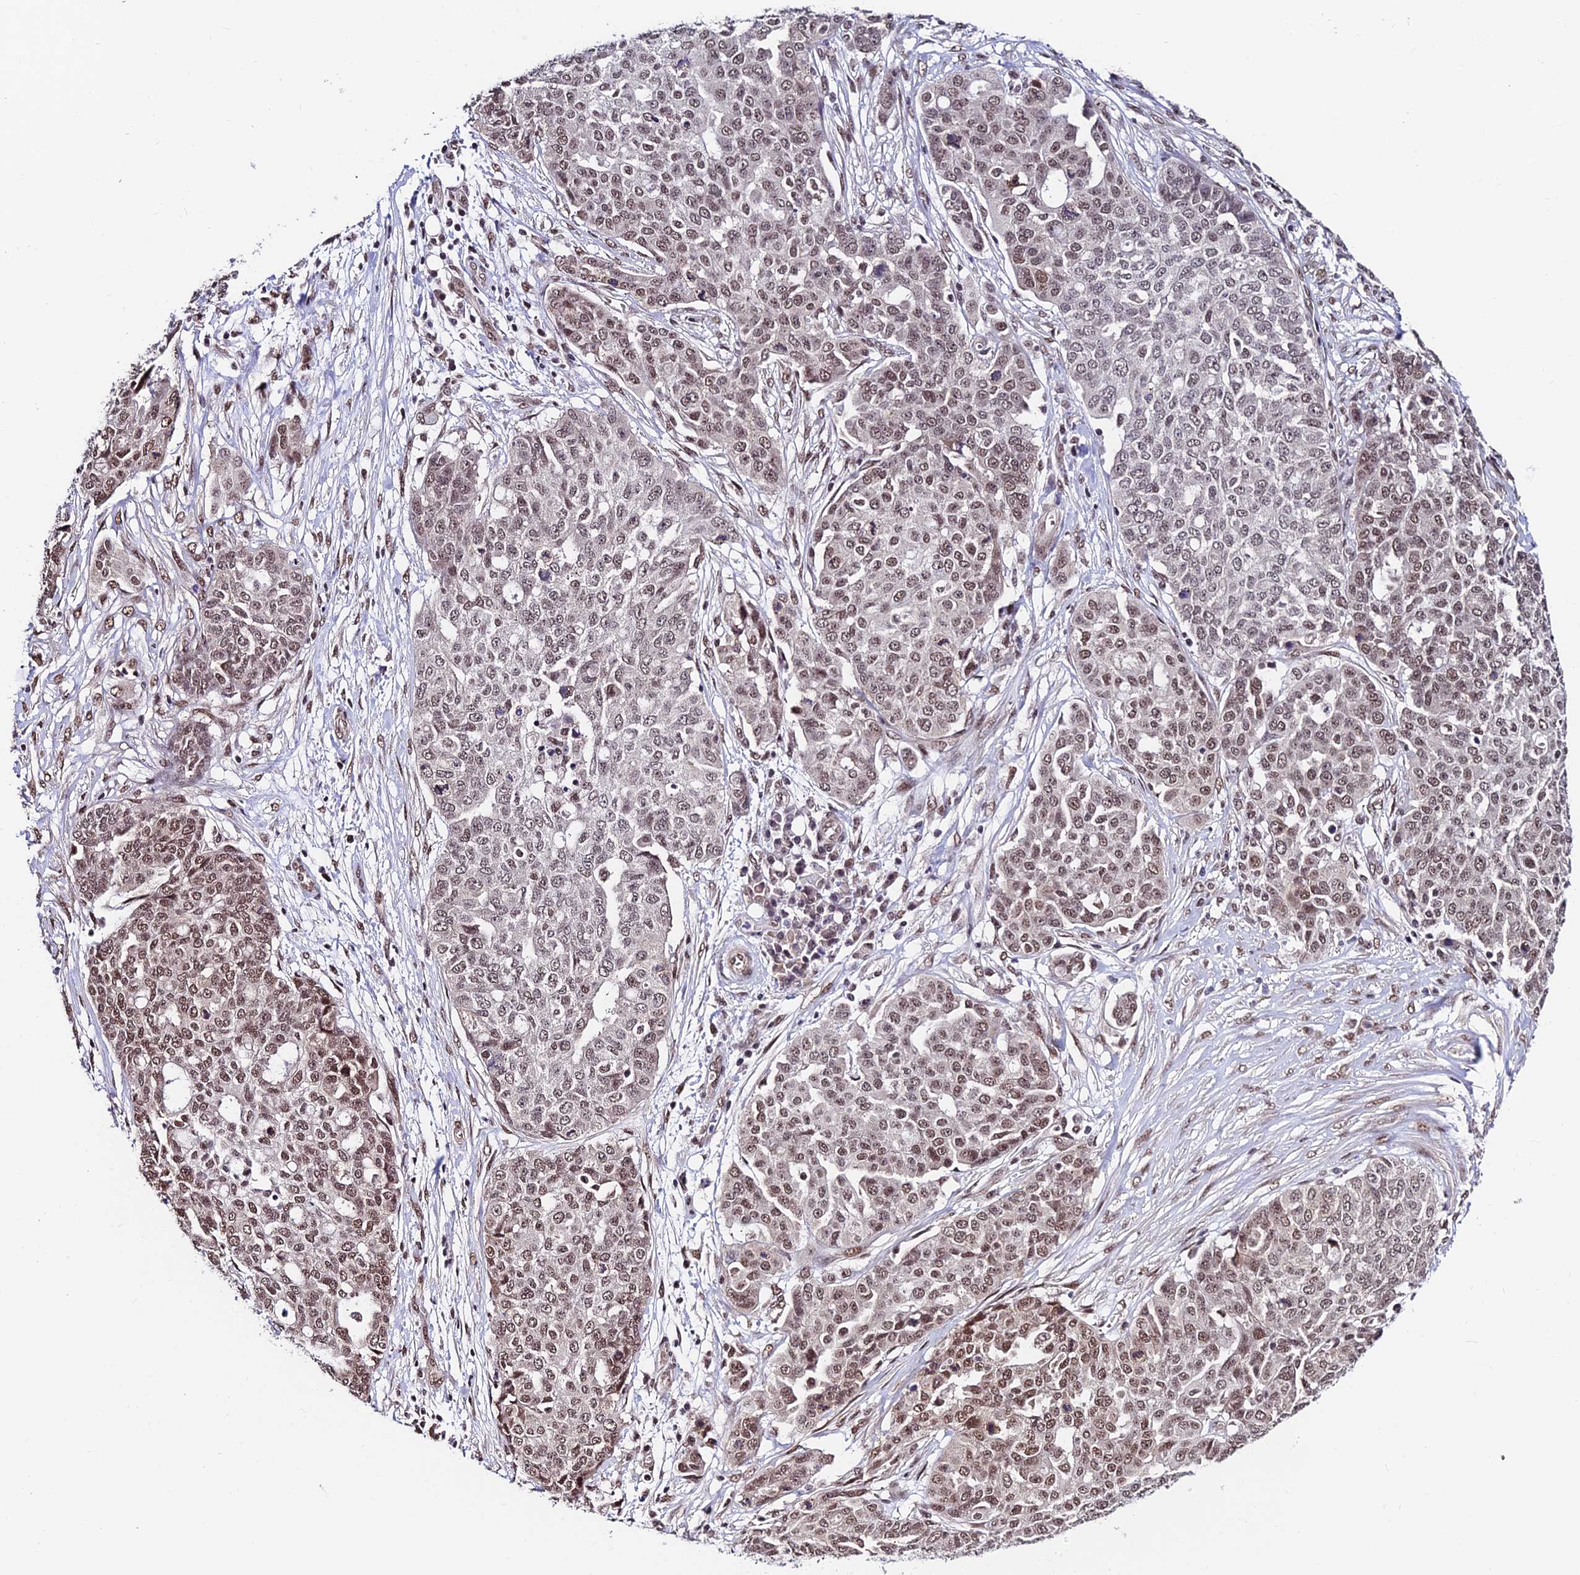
{"staining": {"intensity": "moderate", "quantity": ">75%", "location": "nuclear"}, "tissue": "ovarian cancer", "cell_type": "Tumor cells", "image_type": "cancer", "snomed": [{"axis": "morphology", "description": "Cystadenocarcinoma, serous, NOS"}, {"axis": "topography", "description": "Soft tissue"}, {"axis": "topography", "description": "Ovary"}], "caption": "An immunohistochemistry (IHC) image of neoplastic tissue is shown. Protein staining in brown labels moderate nuclear positivity in ovarian serous cystadenocarcinoma within tumor cells.", "gene": "RBM42", "patient": {"sex": "female", "age": 57}}